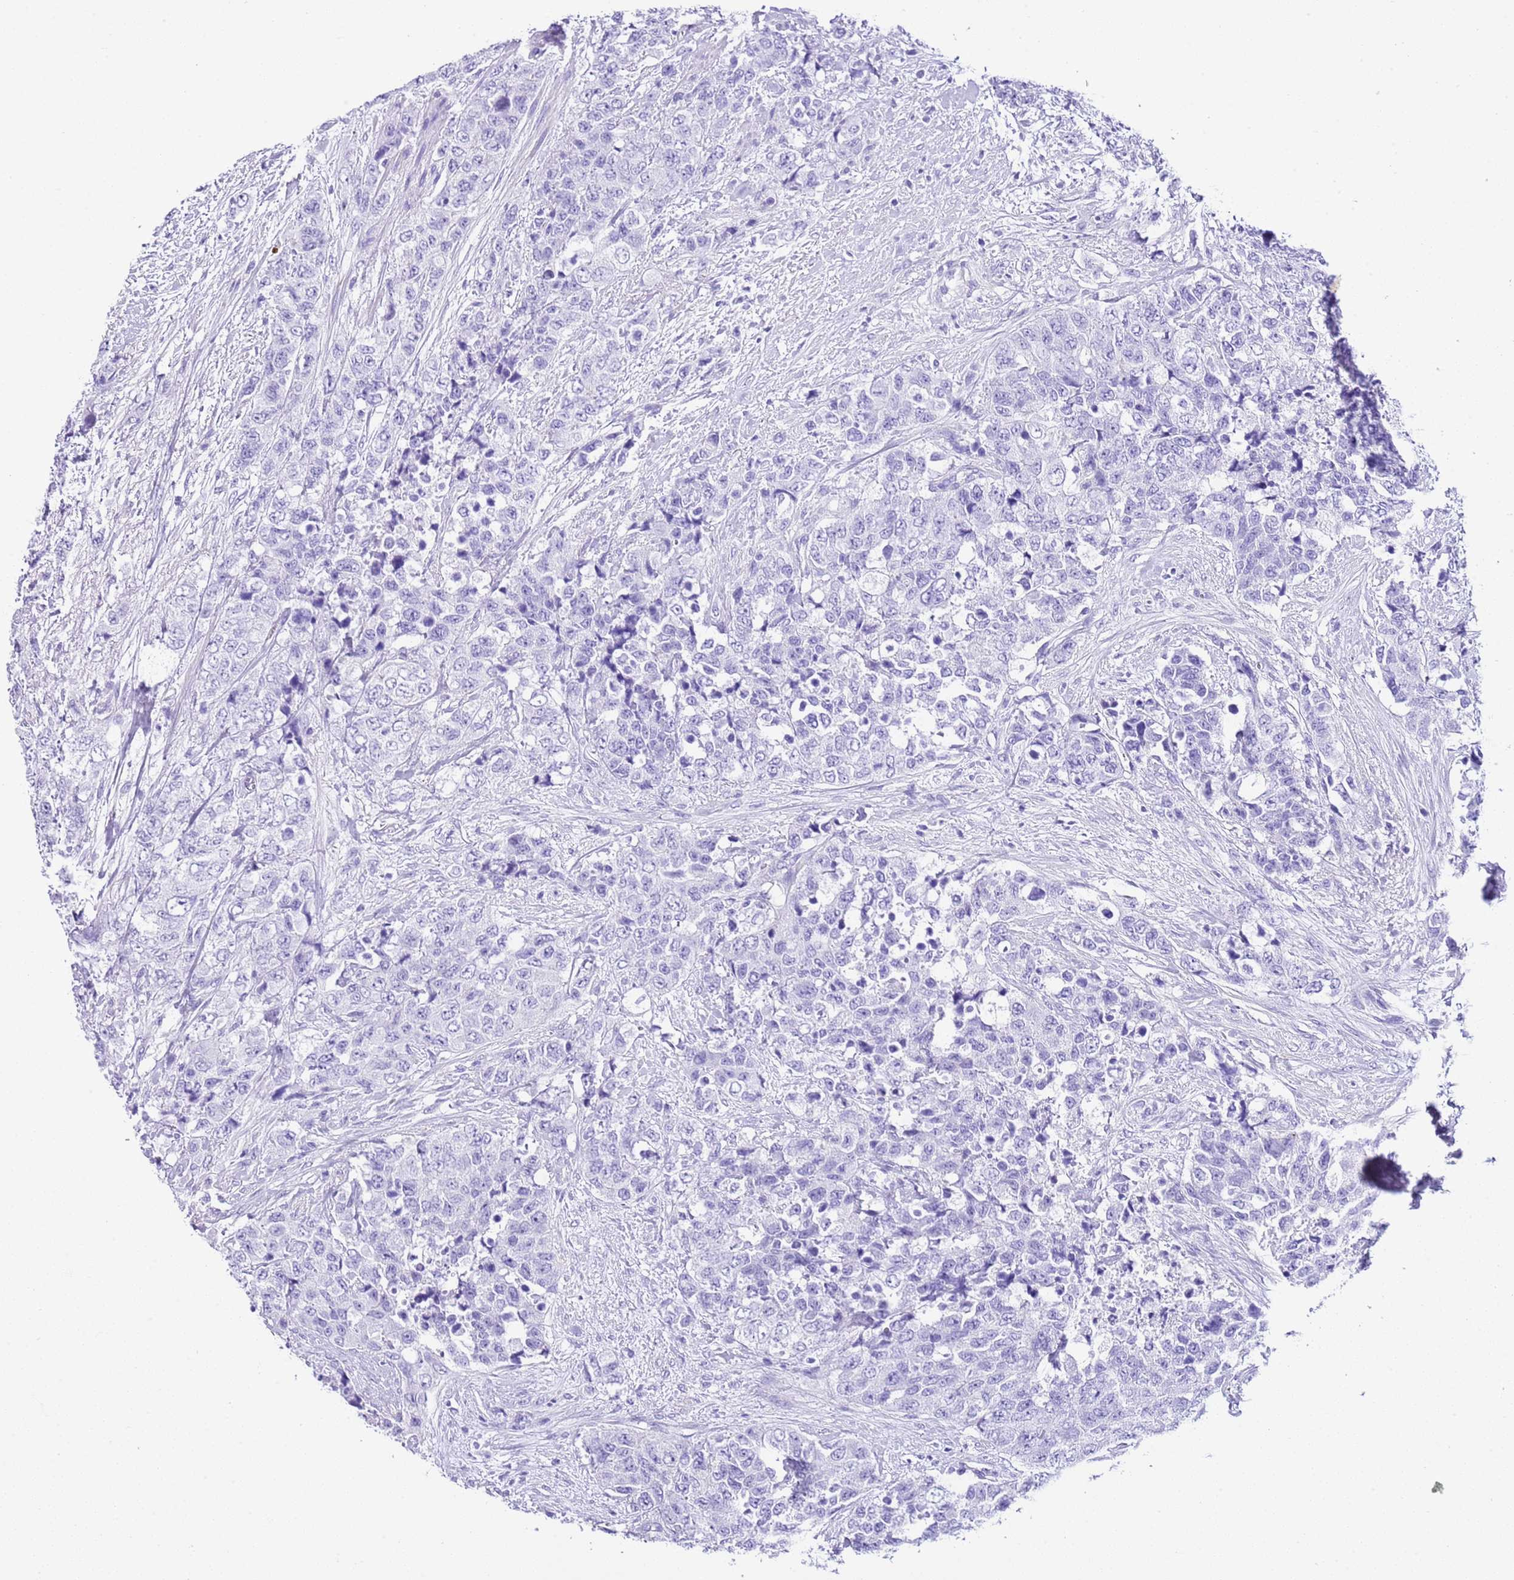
{"staining": {"intensity": "negative", "quantity": "none", "location": "none"}, "tissue": "urothelial cancer", "cell_type": "Tumor cells", "image_type": "cancer", "snomed": [{"axis": "morphology", "description": "Urothelial carcinoma, High grade"}, {"axis": "topography", "description": "Urinary bladder"}], "caption": "DAB (3,3'-diaminobenzidine) immunohistochemical staining of human urothelial carcinoma (high-grade) displays no significant staining in tumor cells.", "gene": "KCNC1", "patient": {"sex": "female", "age": 78}}